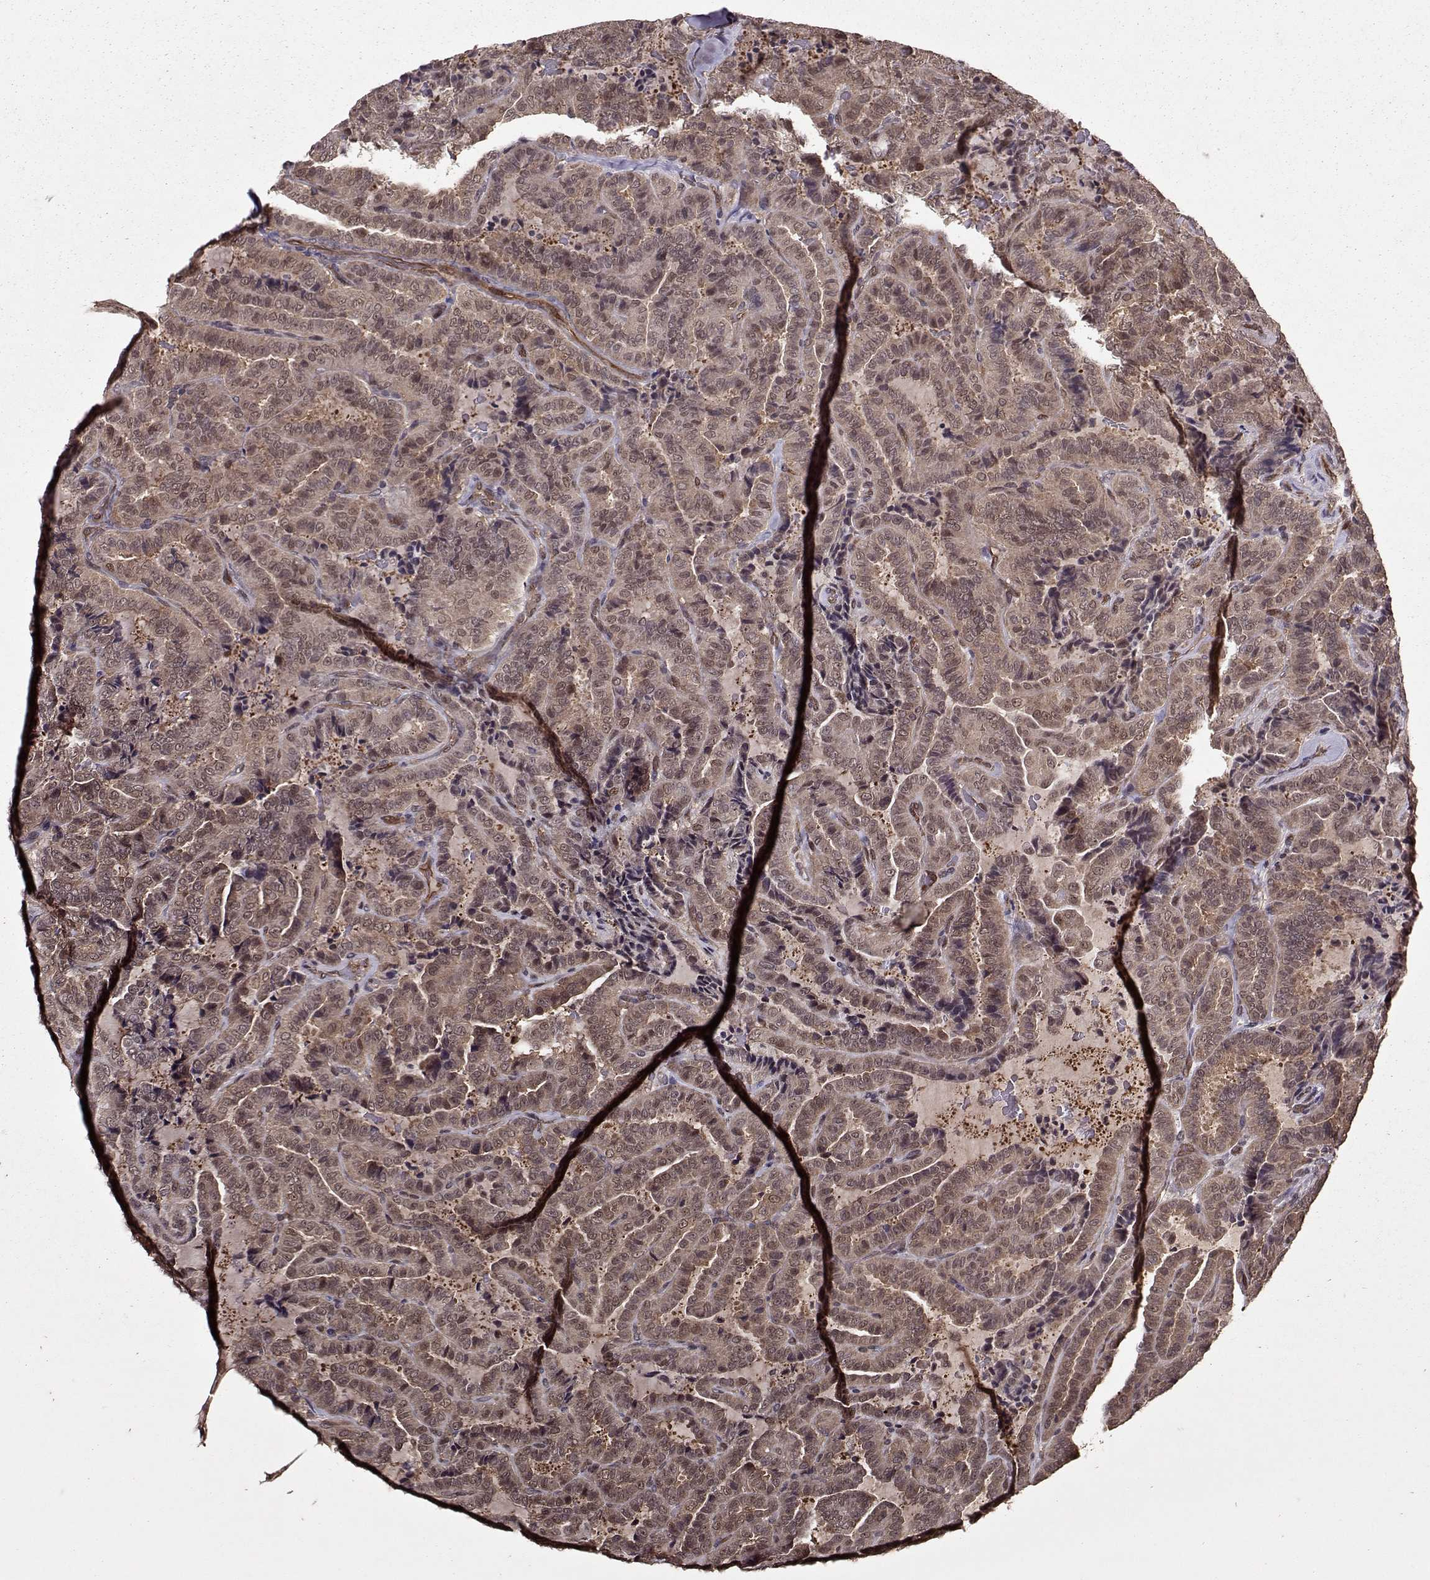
{"staining": {"intensity": "weak", "quantity": "25%-75%", "location": "cytoplasmic/membranous"}, "tissue": "thyroid cancer", "cell_type": "Tumor cells", "image_type": "cancer", "snomed": [{"axis": "morphology", "description": "Papillary adenocarcinoma, NOS"}, {"axis": "topography", "description": "Thyroid gland"}], "caption": "An immunohistochemistry photomicrograph of neoplastic tissue is shown. Protein staining in brown shows weak cytoplasmic/membranous positivity in thyroid cancer within tumor cells.", "gene": "PPP2R2A", "patient": {"sex": "female", "age": 39}}